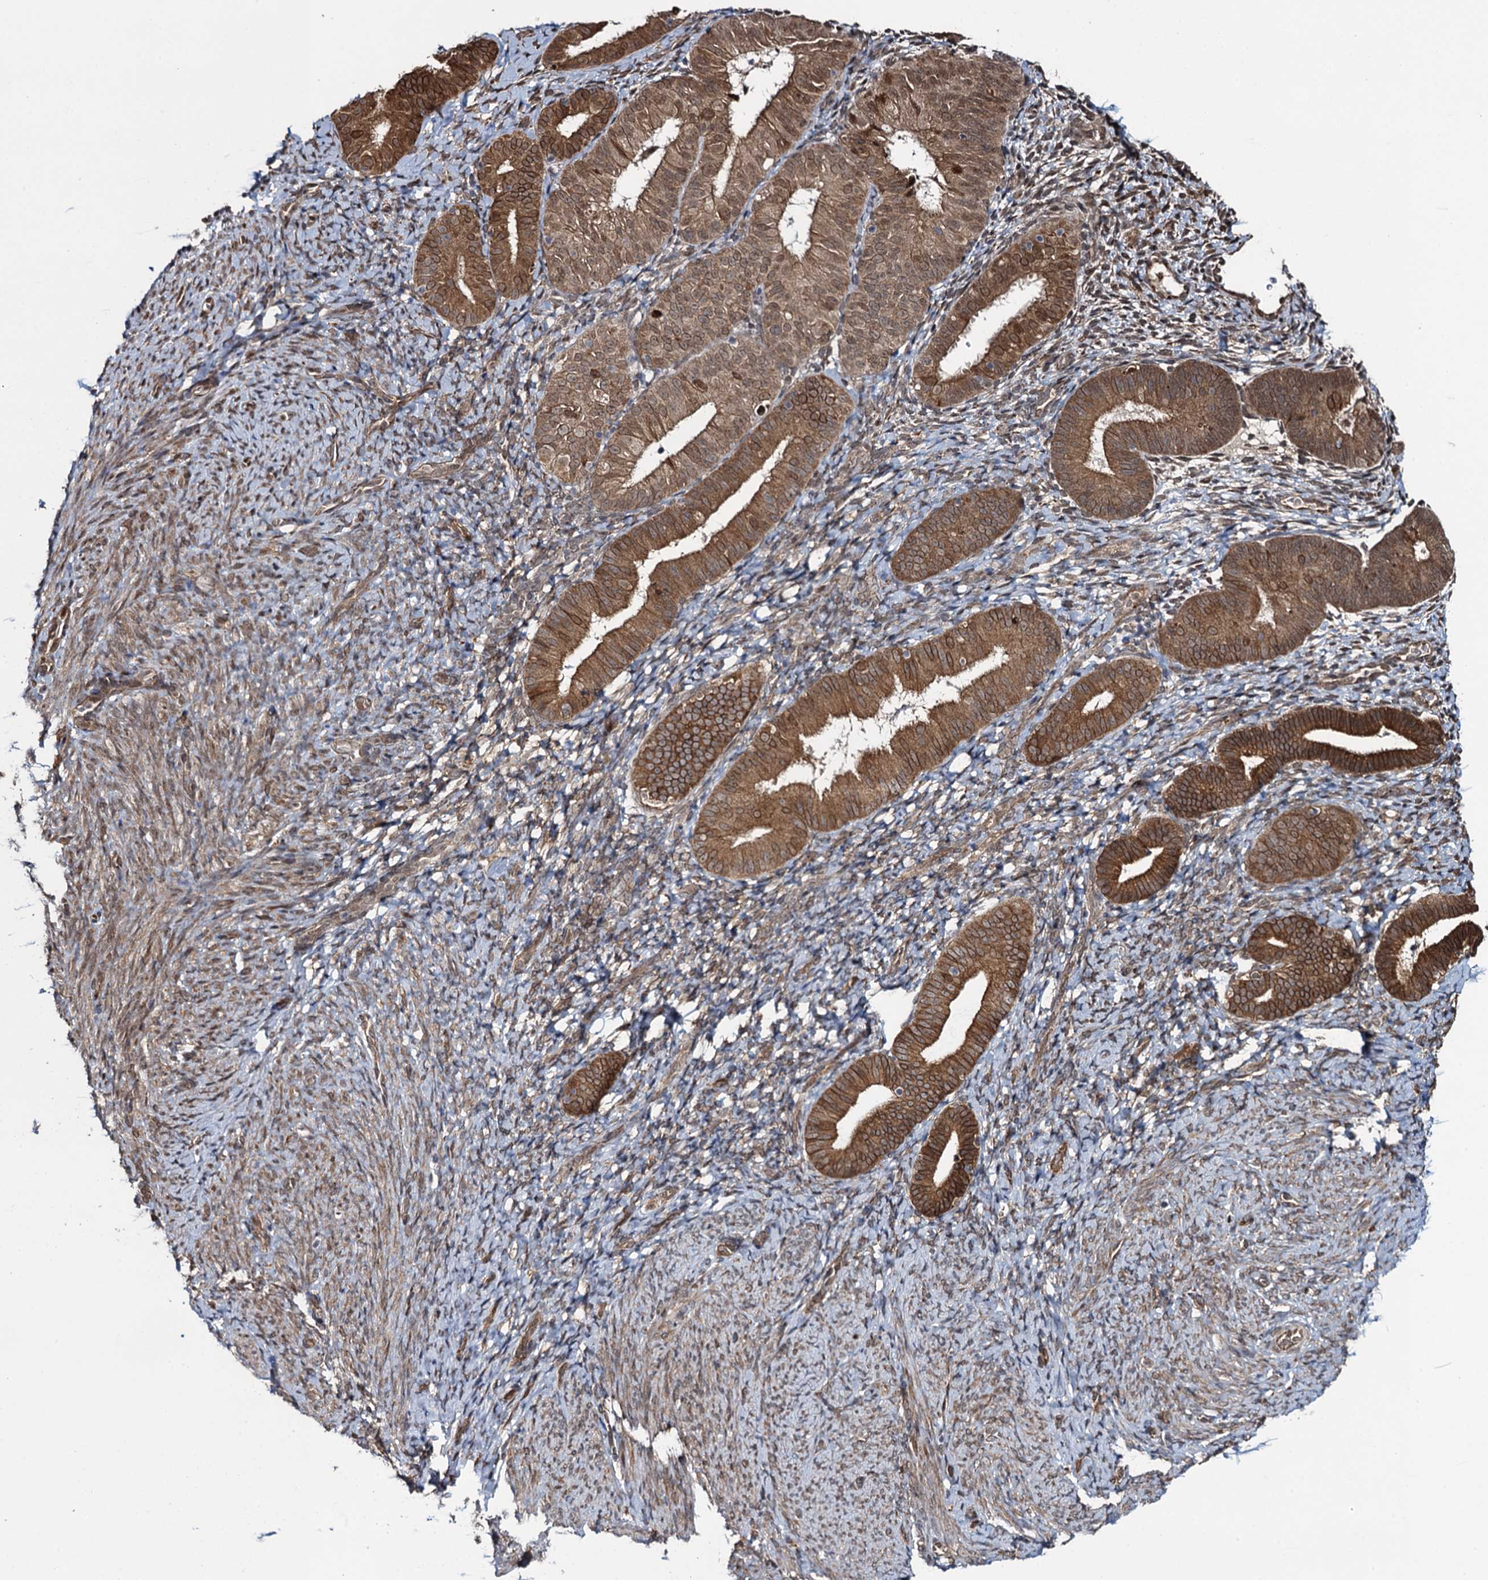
{"staining": {"intensity": "moderate", "quantity": "<25%", "location": "cytoplasmic/membranous"}, "tissue": "endometrium", "cell_type": "Cells in endometrial stroma", "image_type": "normal", "snomed": [{"axis": "morphology", "description": "Normal tissue, NOS"}, {"axis": "topography", "description": "Endometrium"}], "caption": "IHC (DAB (3,3'-diaminobenzidine)) staining of normal endometrium shows moderate cytoplasmic/membranous protein positivity in approximately <25% of cells in endometrial stroma. (DAB (3,3'-diaminobenzidine) IHC, brown staining for protein, blue staining for nuclei).", "gene": "EVX2", "patient": {"sex": "female", "age": 65}}